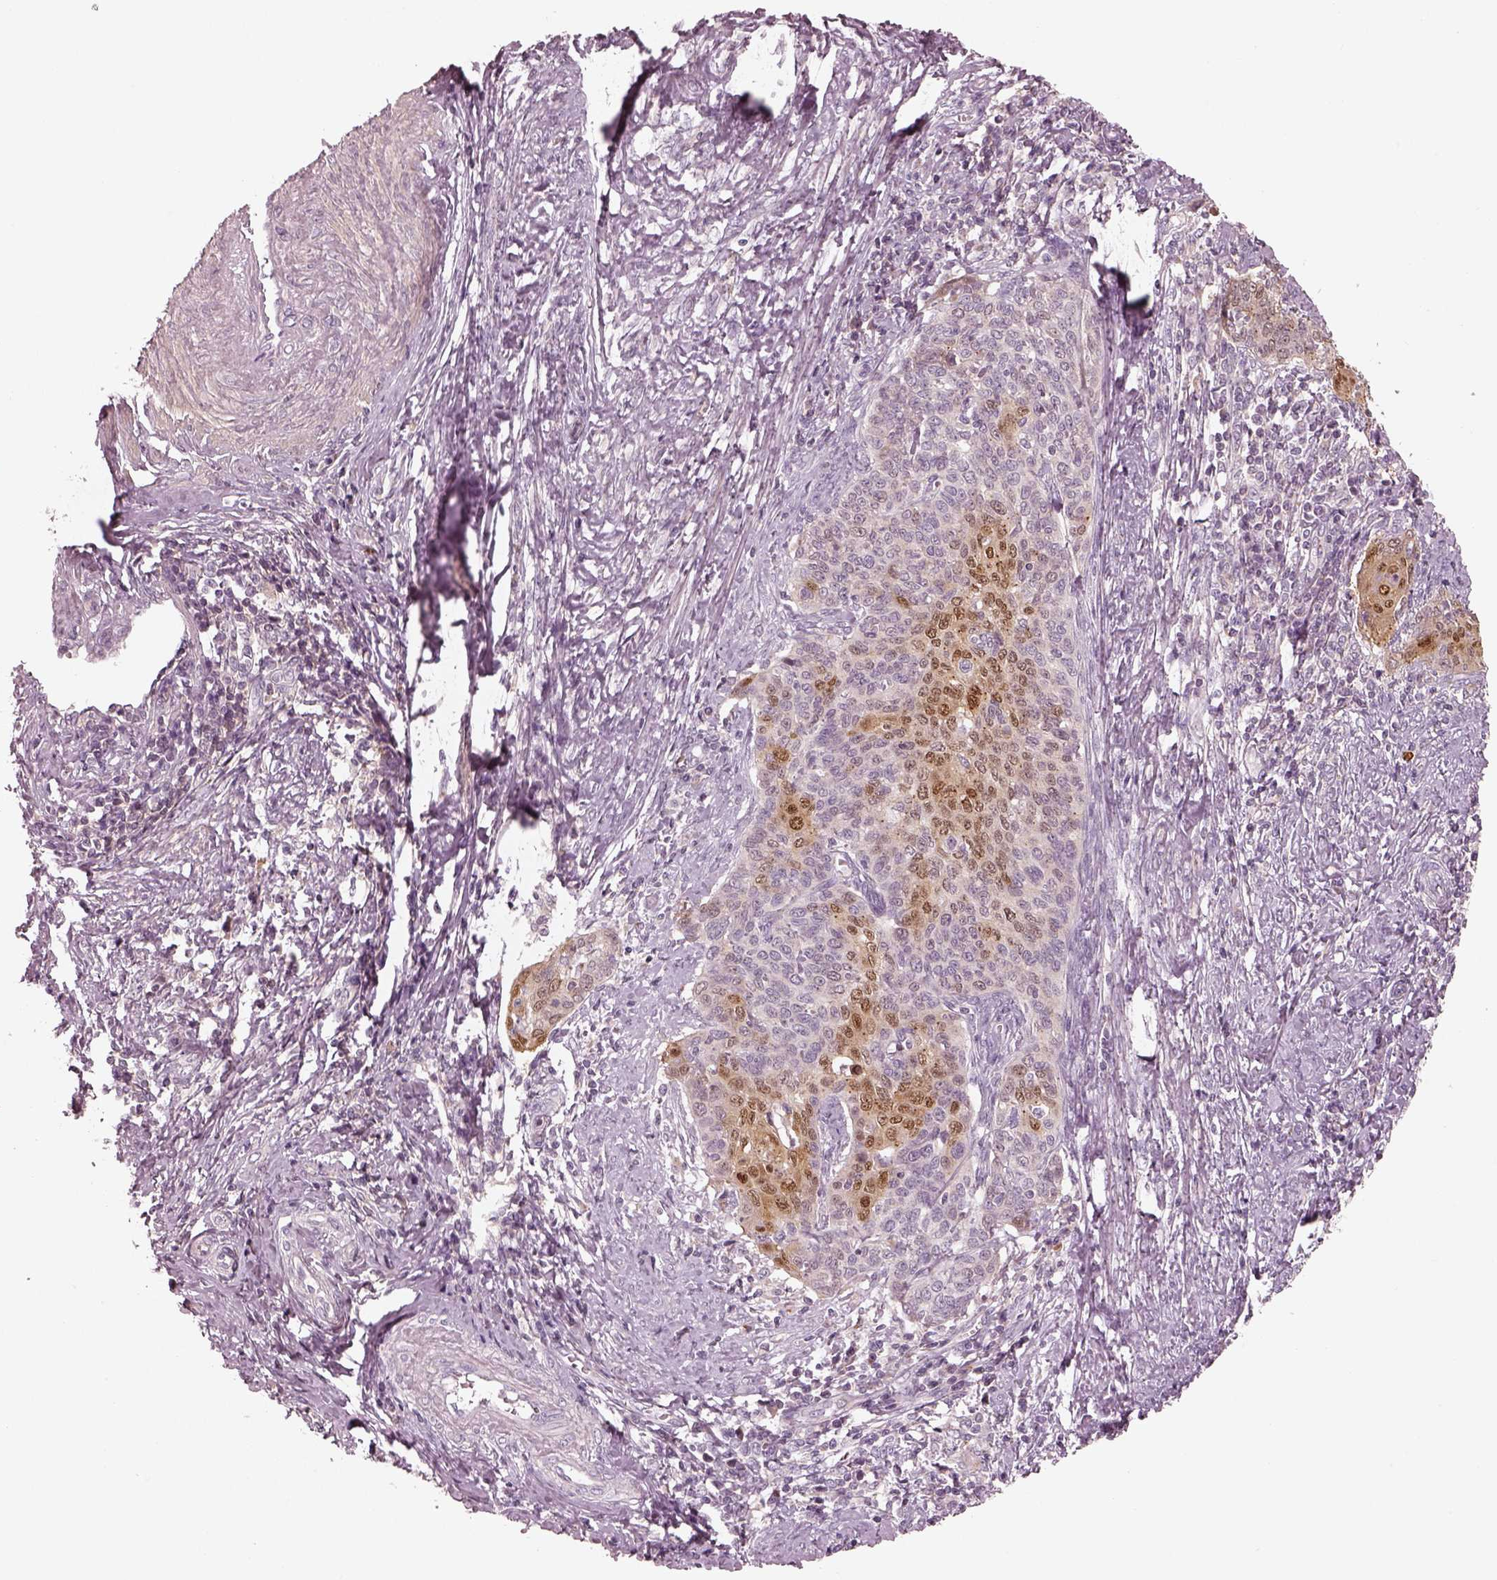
{"staining": {"intensity": "moderate", "quantity": "25%-75%", "location": "cytoplasmic/membranous,nuclear"}, "tissue": "cervical cancer", "cell_type": "Tumor cells", "image_type": "cancer", "snomed": [{"axis": "morphology", "description": "Squamous cell carcinoma, NOS"}, {"axis": "topography", "description": "Cervix"}], "caption": "Squamous cell carcinoma (cervical) stained for a protein demonstrates moderate cytoplasmic/membranous and nuclear positivity in tumor cells.", "gene": "SDCBP2", "patient": {"sex": "female", "age": 39}}